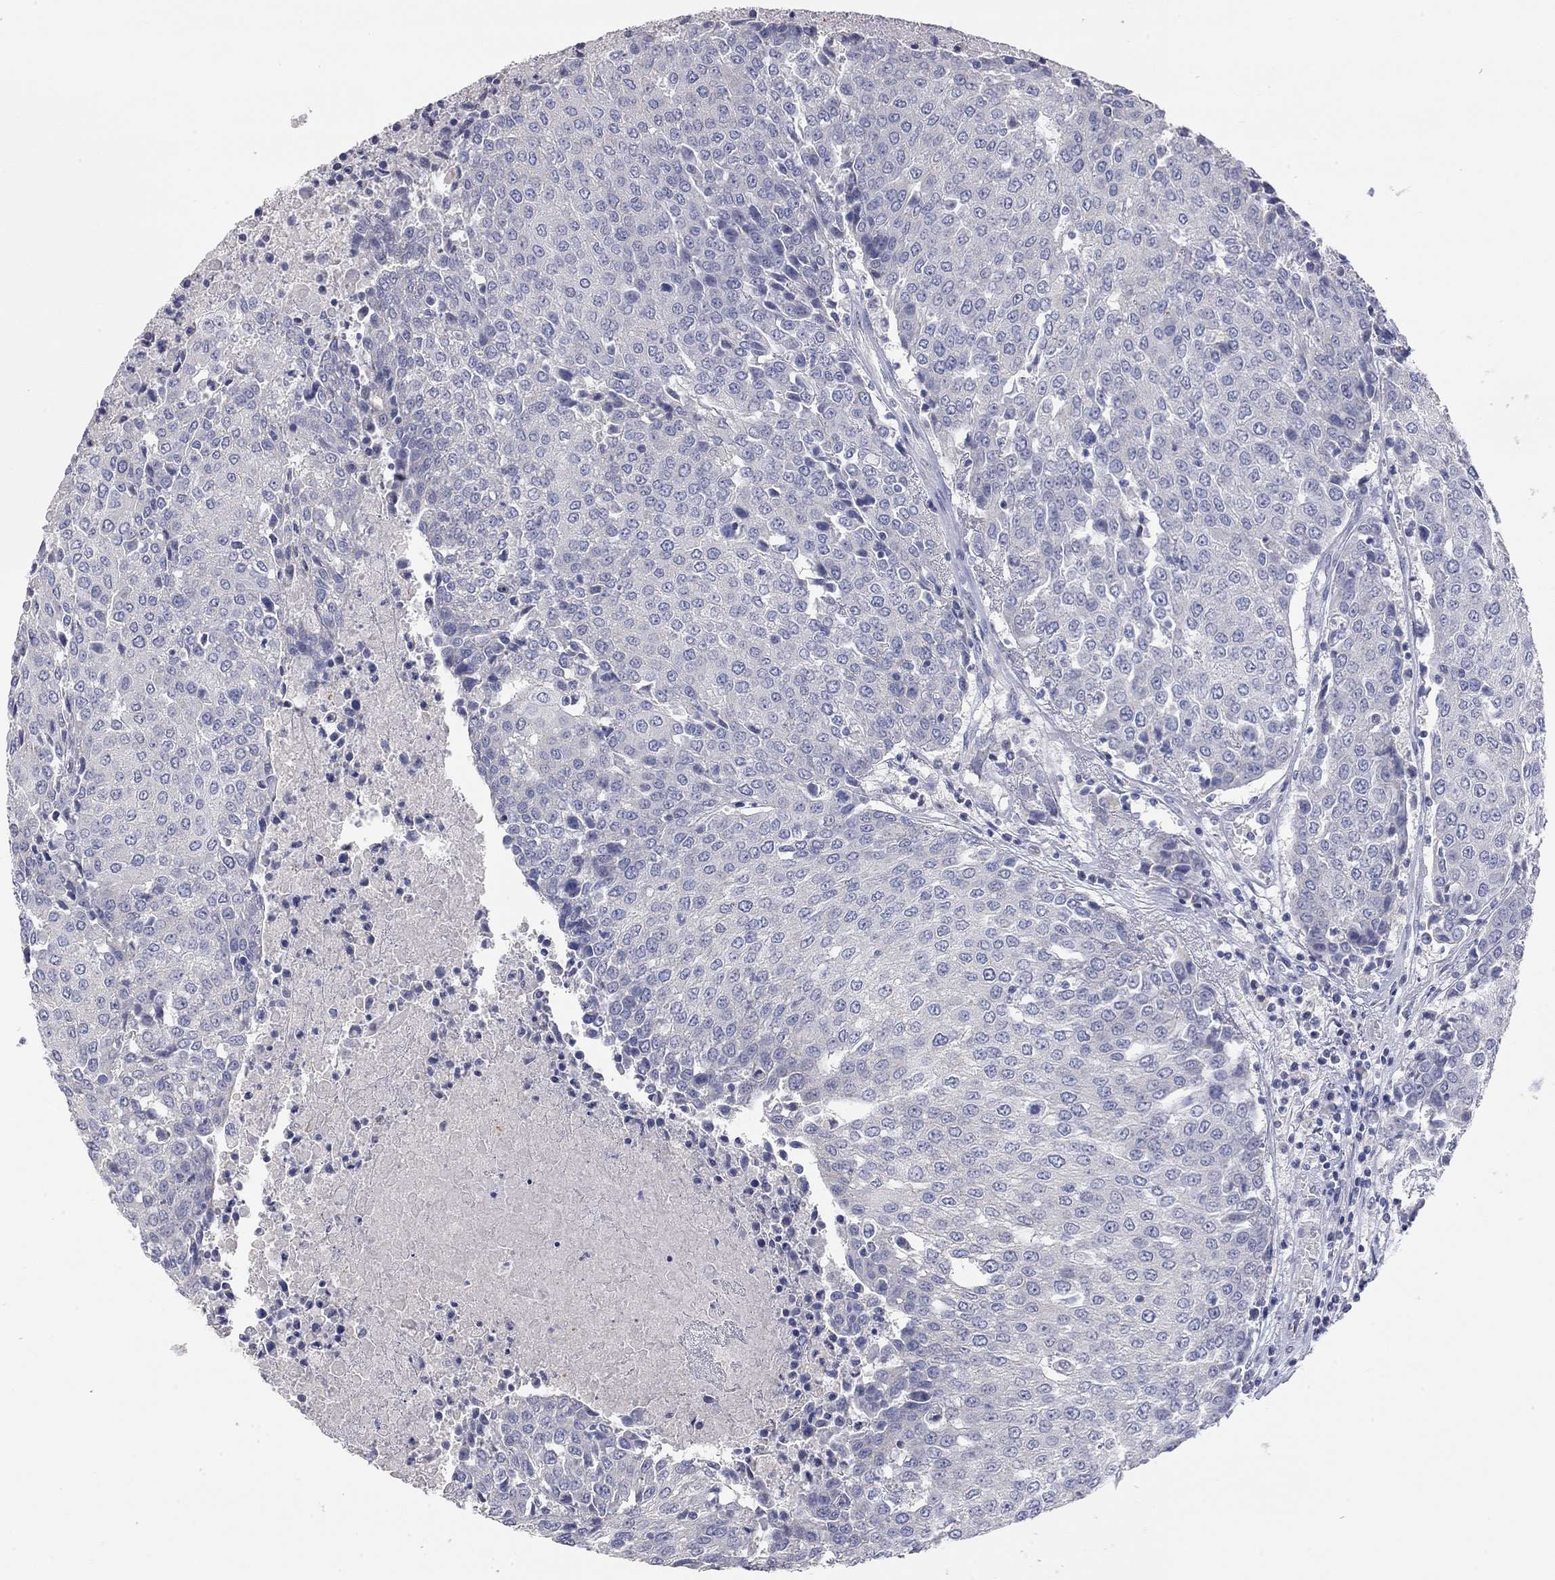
{"staining": {"intensity": "negative", "quantity": "none", "location": "none"}, "tissue": "urothelial cancer", "cell_type": "Tumor cells", "image_type": "cancer", "snomed": [{"axis": "morphology", "description": "Urothelial carcinoma, High grade"}, {"axis": "topography", "description": "Urinary bladder"}], "caption": "The immunohistochemistry micrograph has no significant staining in tumor cells of urothelial carcinoma (high-grade) tissue.", "gene": "PAPSS2", "patient": {"sex": "female", "age": 85}}